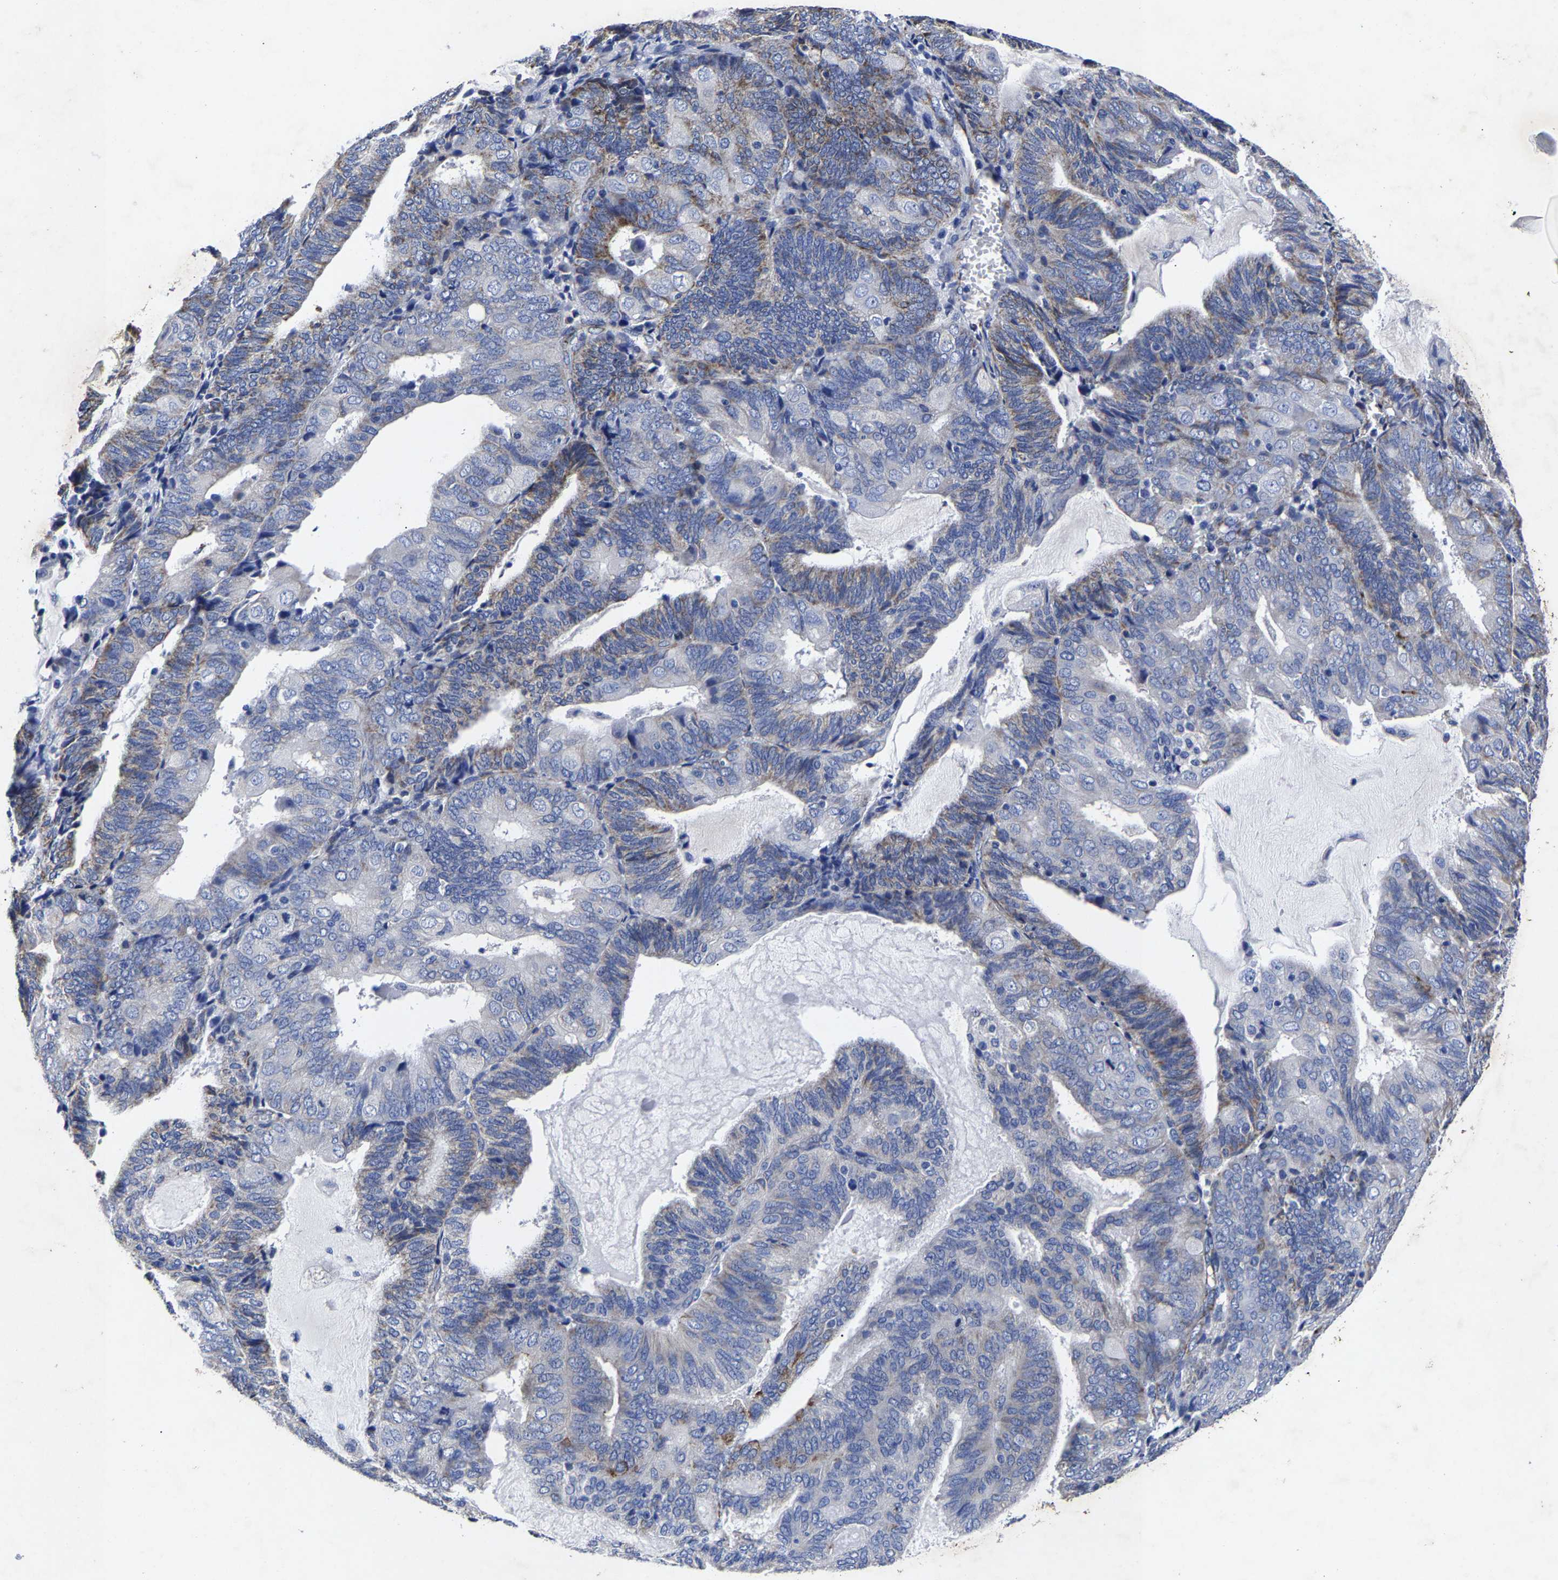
{"staining": {"intensity": "moderate", "quantity": "<25%", "location": "cytoplasmic/membranous"}, "tissue": "endometrial cancer", "cell_type": "Tumor cells", "image_type": "cancer", "snomed": [{"axis": "morphology", "description": "Adenocarcinoma, NOS"}, {"axis": "topography", "description": "Endometrium"}], "caption": "High-magnification brightfield microscopy of endometrial cancer (adenocarcinoma) stained with DAB (brown) and counterstained with hematoxylin (blue). tumor cells exhibit moderate cytoplasmic/membranous expression is identified in approximately<25% of cells. (DAB (3,3'-diaminobenzidine) = brown stain, brightfield microscopy at high magnification).", "gene": "AASS", "patient": {"sex": "female", "age": 81}}